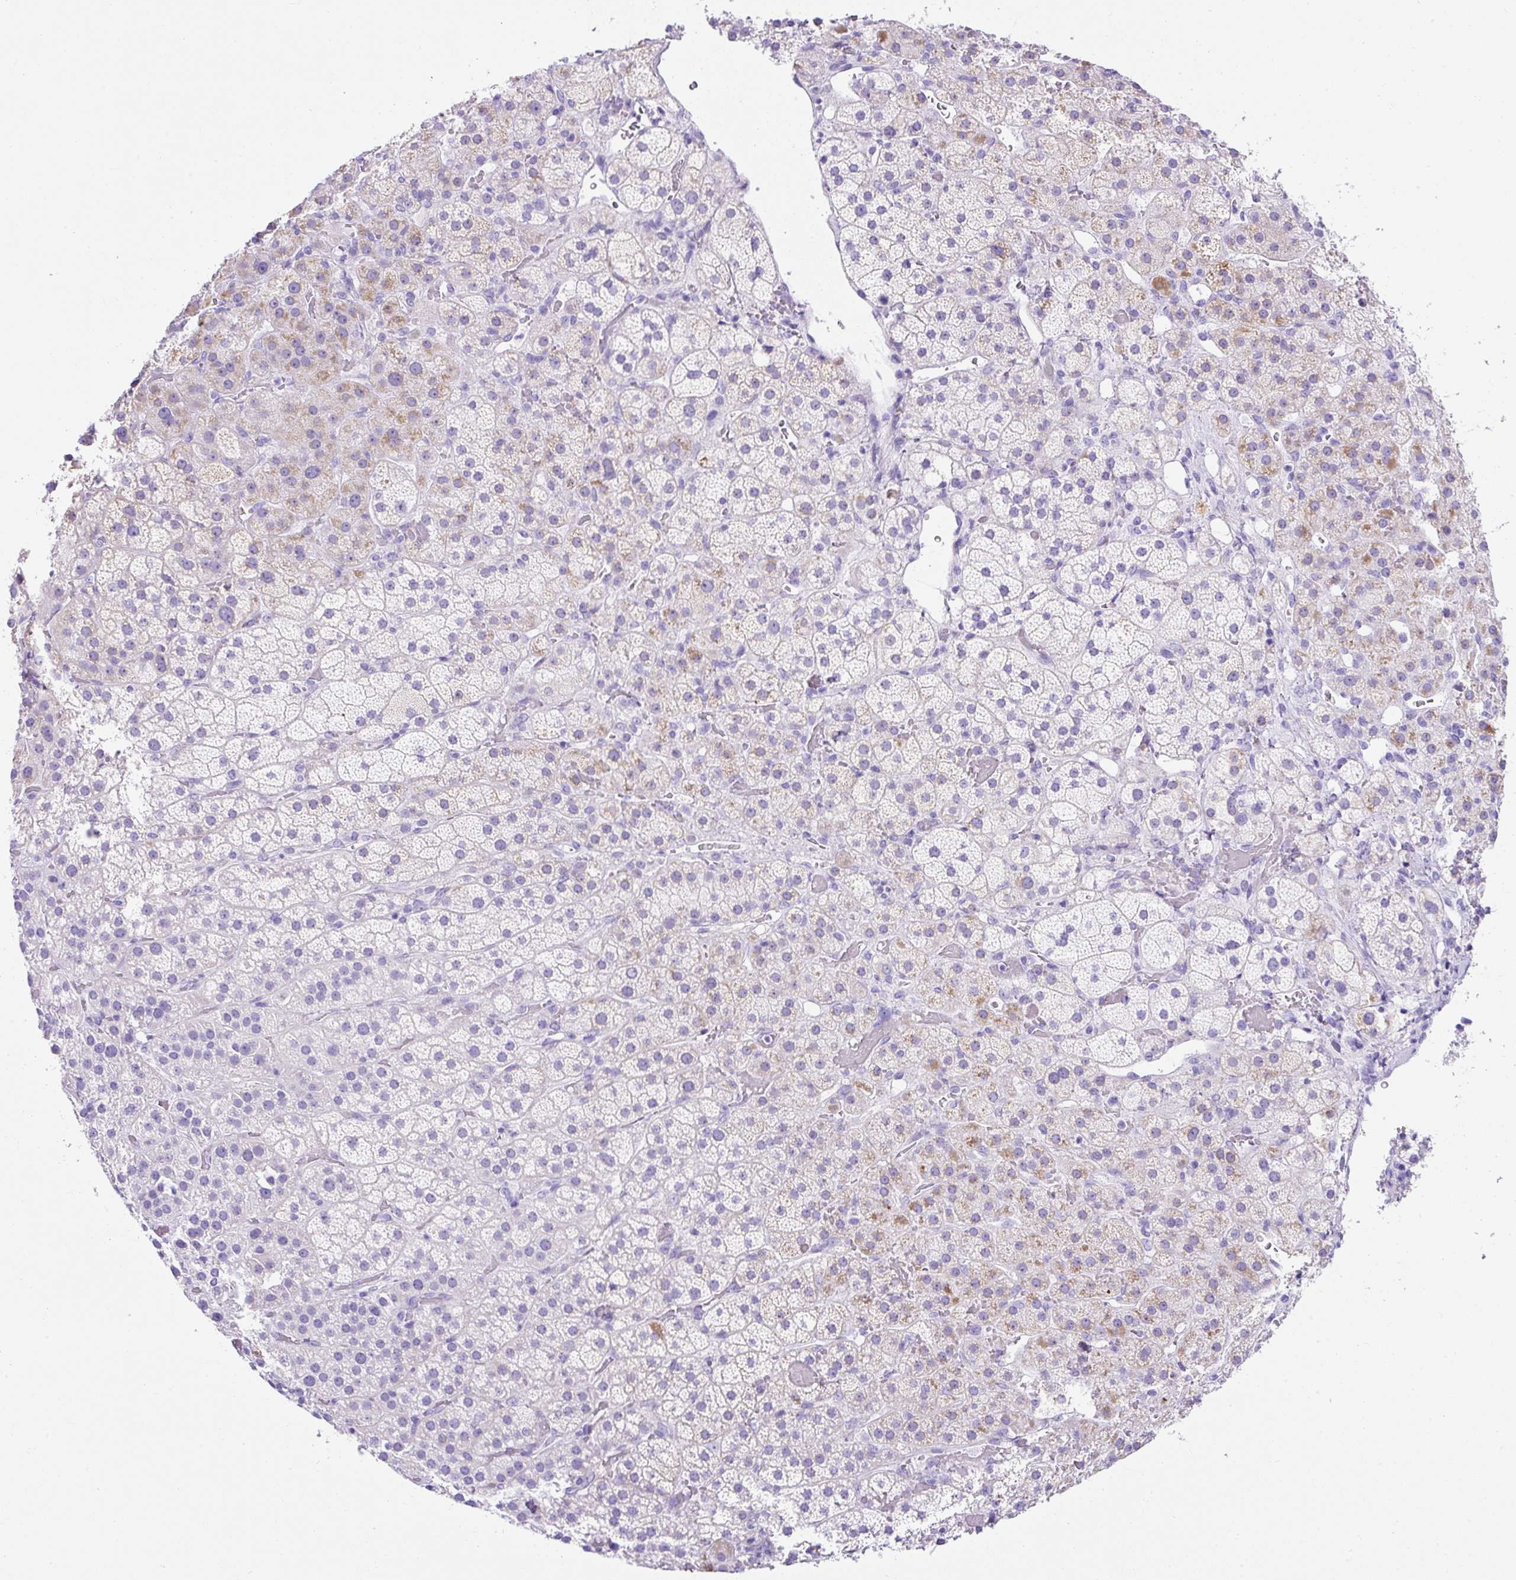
{"staining": {"intensity": "moderate", "quantity": "<25%", "location": "cytoplasmic/membranous"}, "tissue": "adrenal gland", "cell_type": "Glandular cells", "image_type": "normal", "snomed": [{"axis": "morphology", "description": "Normal tissue, NOS"}, {"axis": "topography", "description": "Adrenal gland"}], "caption": "Moderate cytoplasmic/membranous staining for a protein is present in about <25% of glandular cells of benign adrenal gland using immunohistochemistry (IHC).", "gene": "KRT12", "patient": {"sex": "male", "age": 57}}